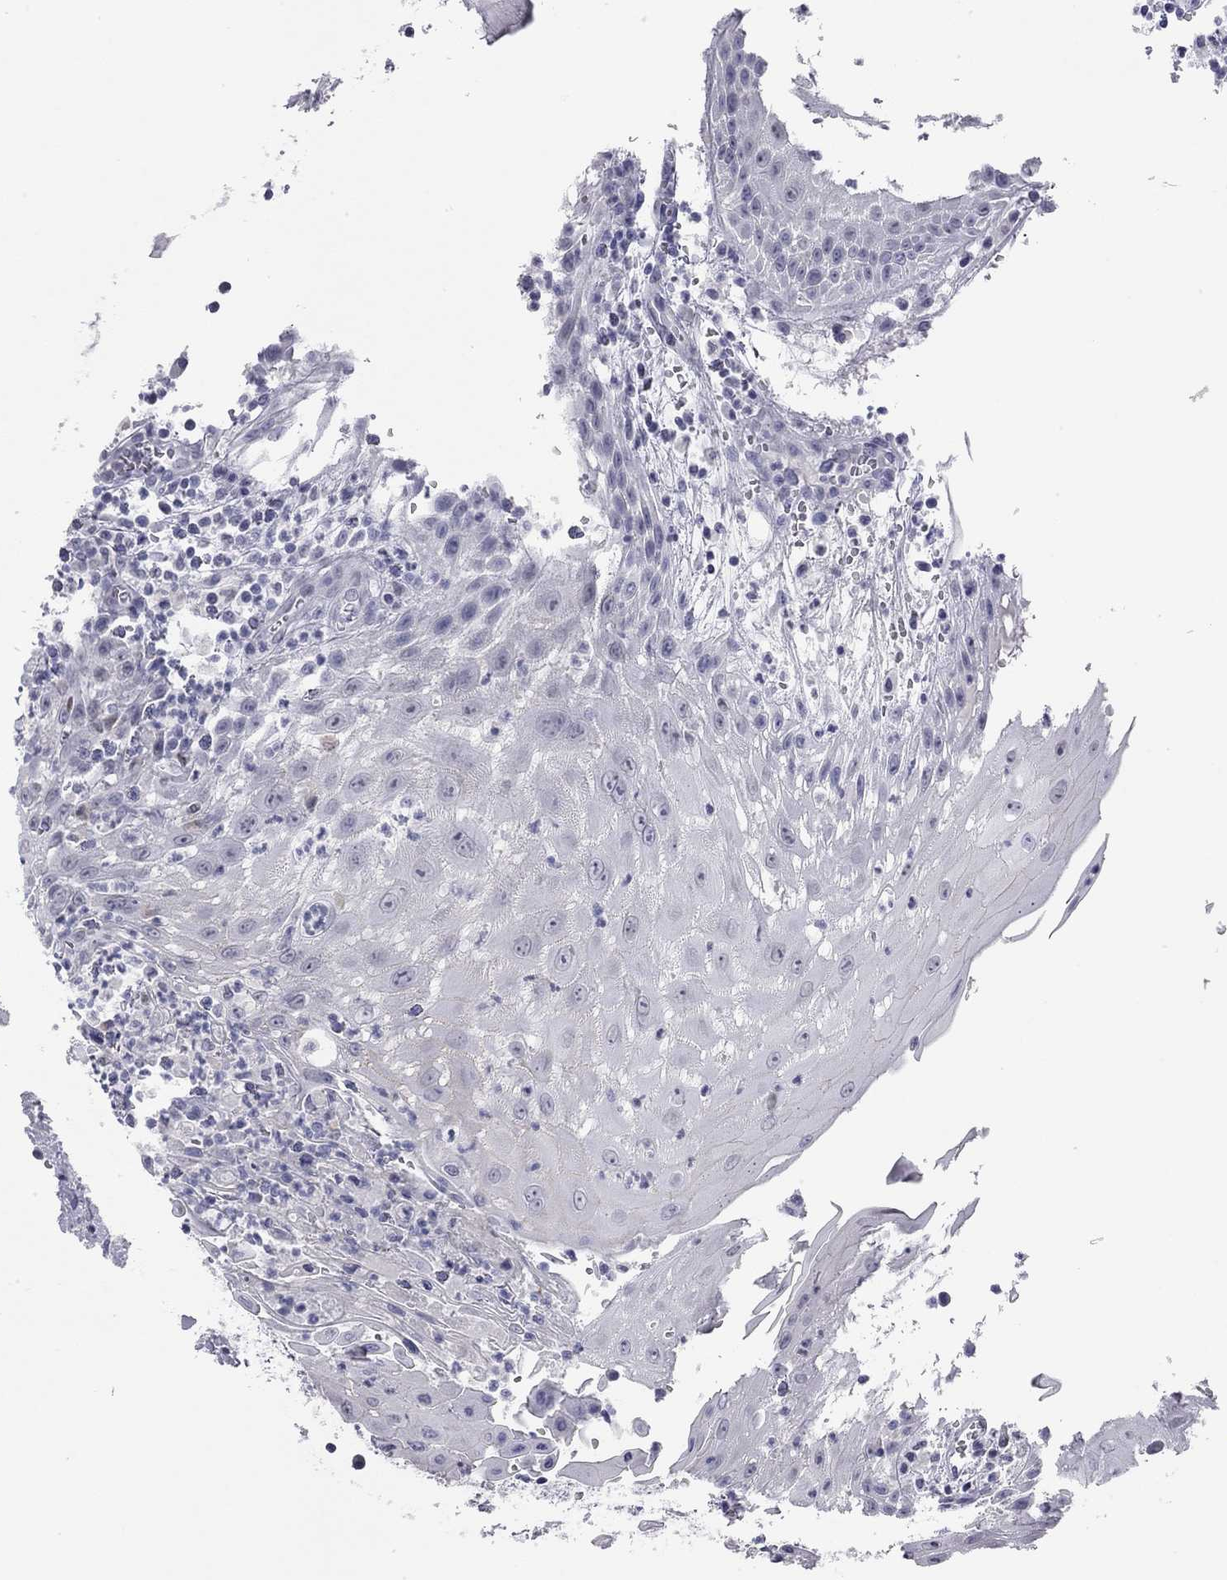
{"staining": {"intensity": "negative", "quantity": "none", "location": "none"}, "tissue": "head and neck cancer", "cell_type": "Tumor cells", "image_type": "cancer", "snomed": [{"axis": "morphology", "description": "Squamous cell carcinoma, NOS"}, {"axis": "topography", "description": "Oral tissue"}, {"axis": "topography", "description": "Head-Neck"}], "caption": "Photomicrograph shows no significant protein expression in tumor cells of head and neck squamous cell carcinoma. The staining was performed using DAB (3,3'-diaminobenzidine) to visualize the protein expression in brown, while the nuclei were stained in blue with hematoxylin (Magnification: 20x).", "gene": "AK8", "patient": {"sex": "male", "age": 58}}